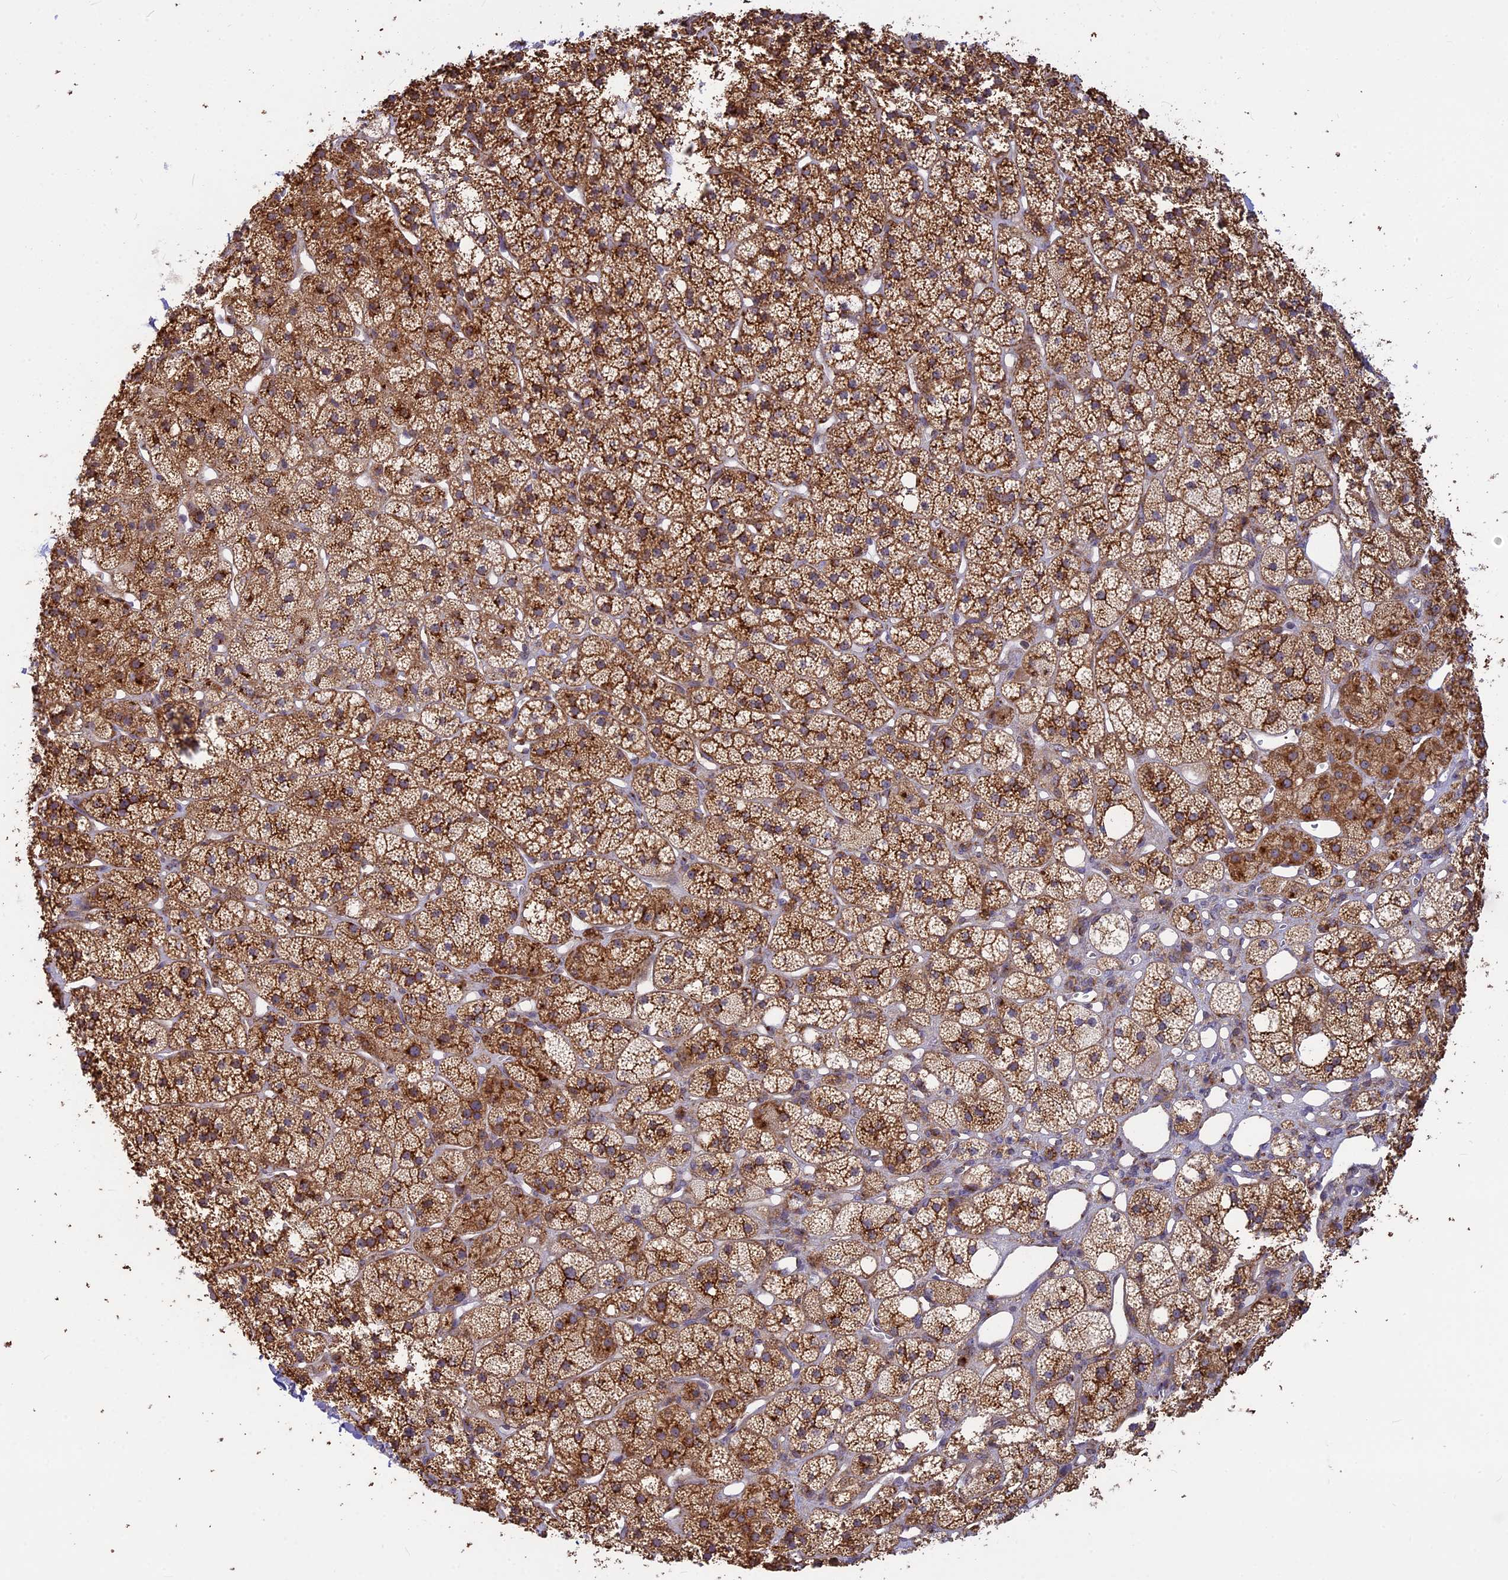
{"staining": {"intensity": "strong", "quantity": ">75%", "location": "cytoplasmic/membranous"}, "tissue": "adrenal gland", "cell_type": "Glandular cells", "image_type": "normal", "snomed": [{"axis": "morphology", "description": "Normal tissue, NOS"}, {"axis": "topography", "description": "Adrenal gland"}], "caption": "DAB (3,3'-diaminobenzidine) immunohistochemical staining of benign adrenal gland shows strong cytoplasmic/membranous protein positivity in approximately >75% of glandular cells.", "gene": "CLINT1", "patient": {"sex": "male", "age": 61}}